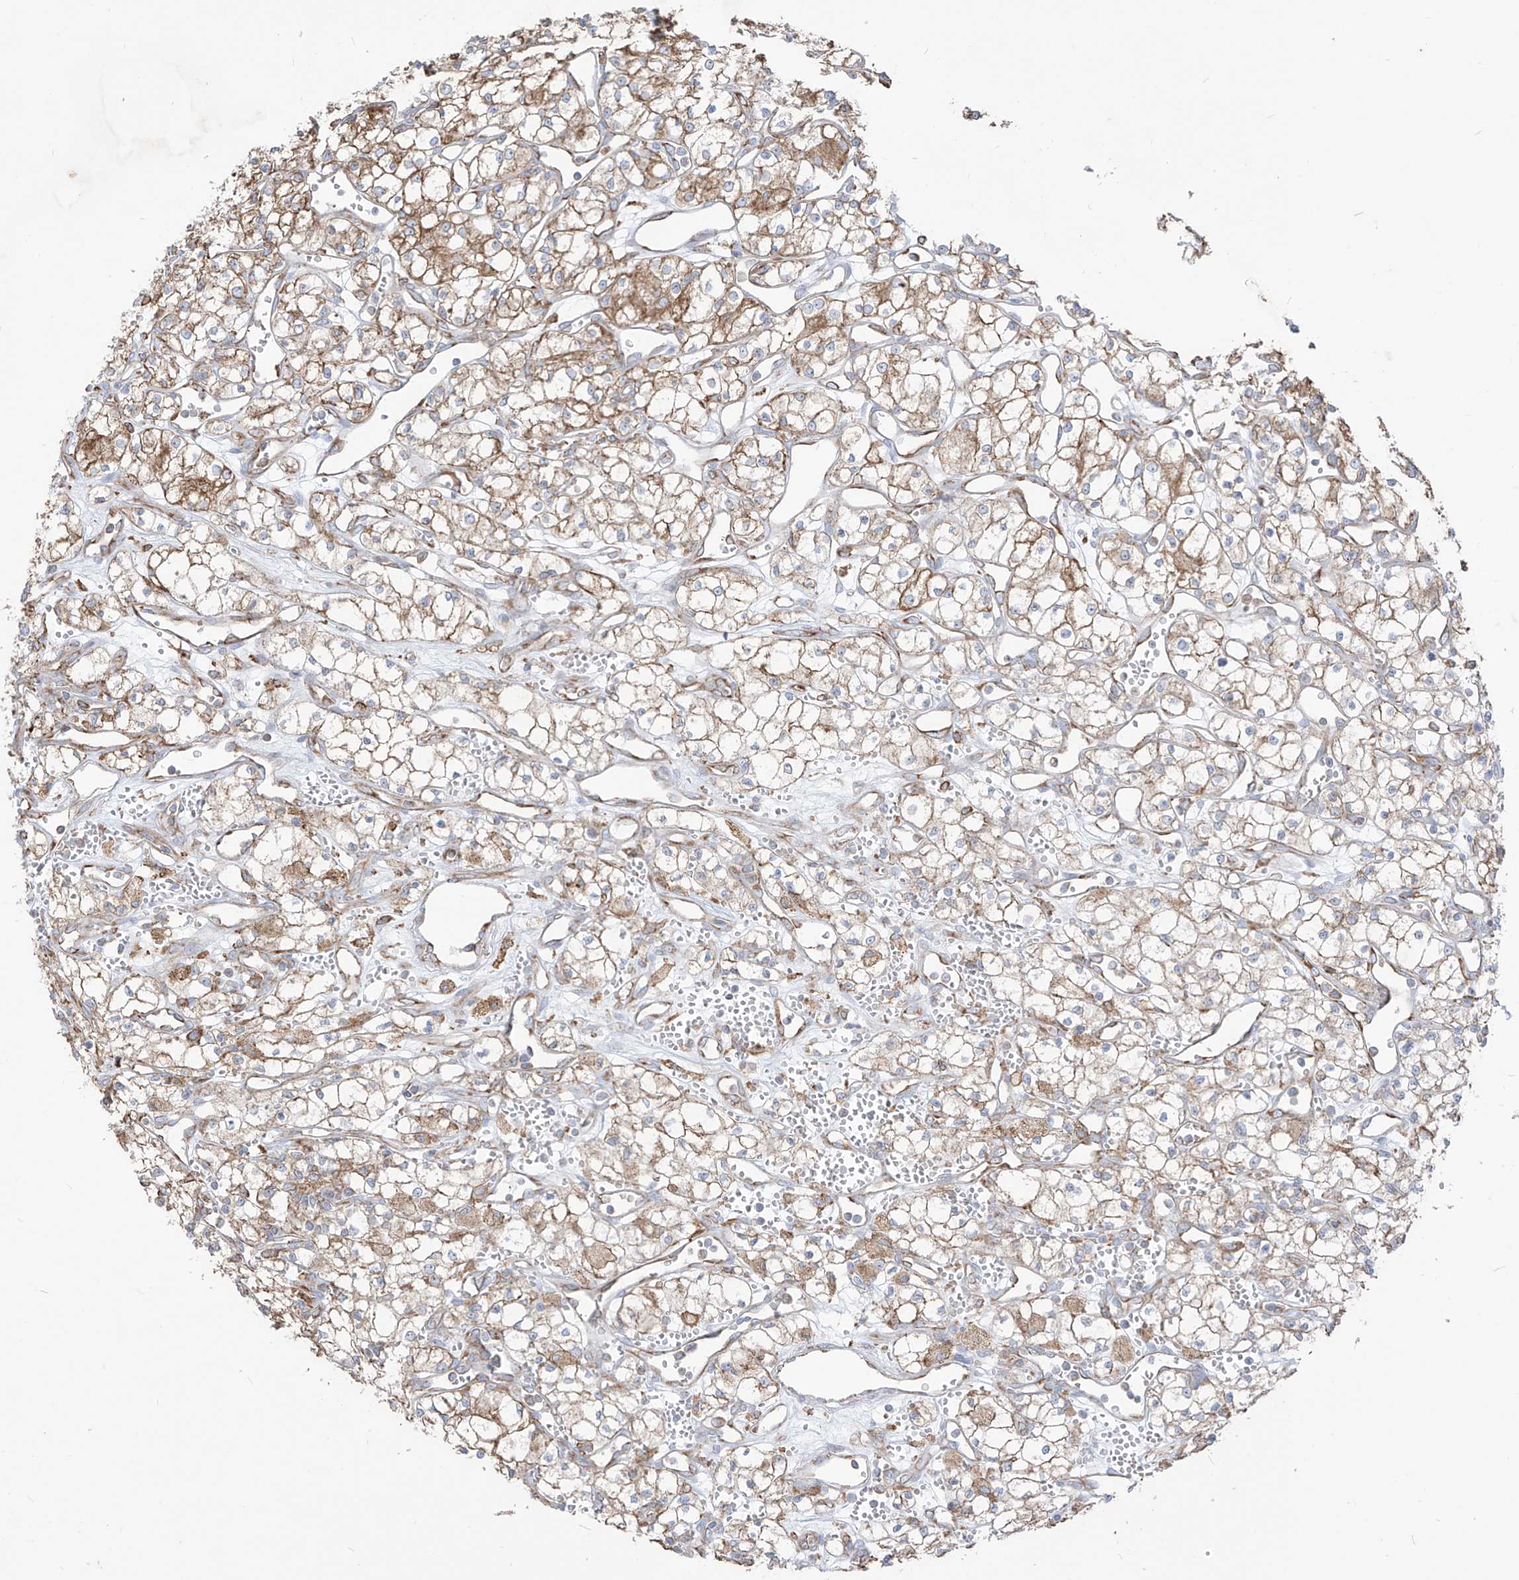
{"staining": {"intensity": "moderate", "quantity": "25%-75%", "location": "cytoplasmic/membranous"}, "tissue": "renal cancer", "cell_type": "Tumor cells", "image_type": "cancer", "snomed": [{"axis": "morphology", "description": "Adenocarcinoma, NOS"}, {"axis": "topography", "description": "Kidney"}], "caption": "Brown immunohistochemical staining in renal cancer exhibits moderate cytoplasmic/membranous staining in approximately 25%-75% of tumor cells. (DAB (3,3'-diaminobenzidine) IHC with brightfield microscopy, high magnification).", "gene": "PDIA6", "patient": {"sex": "male", "age": 59}}